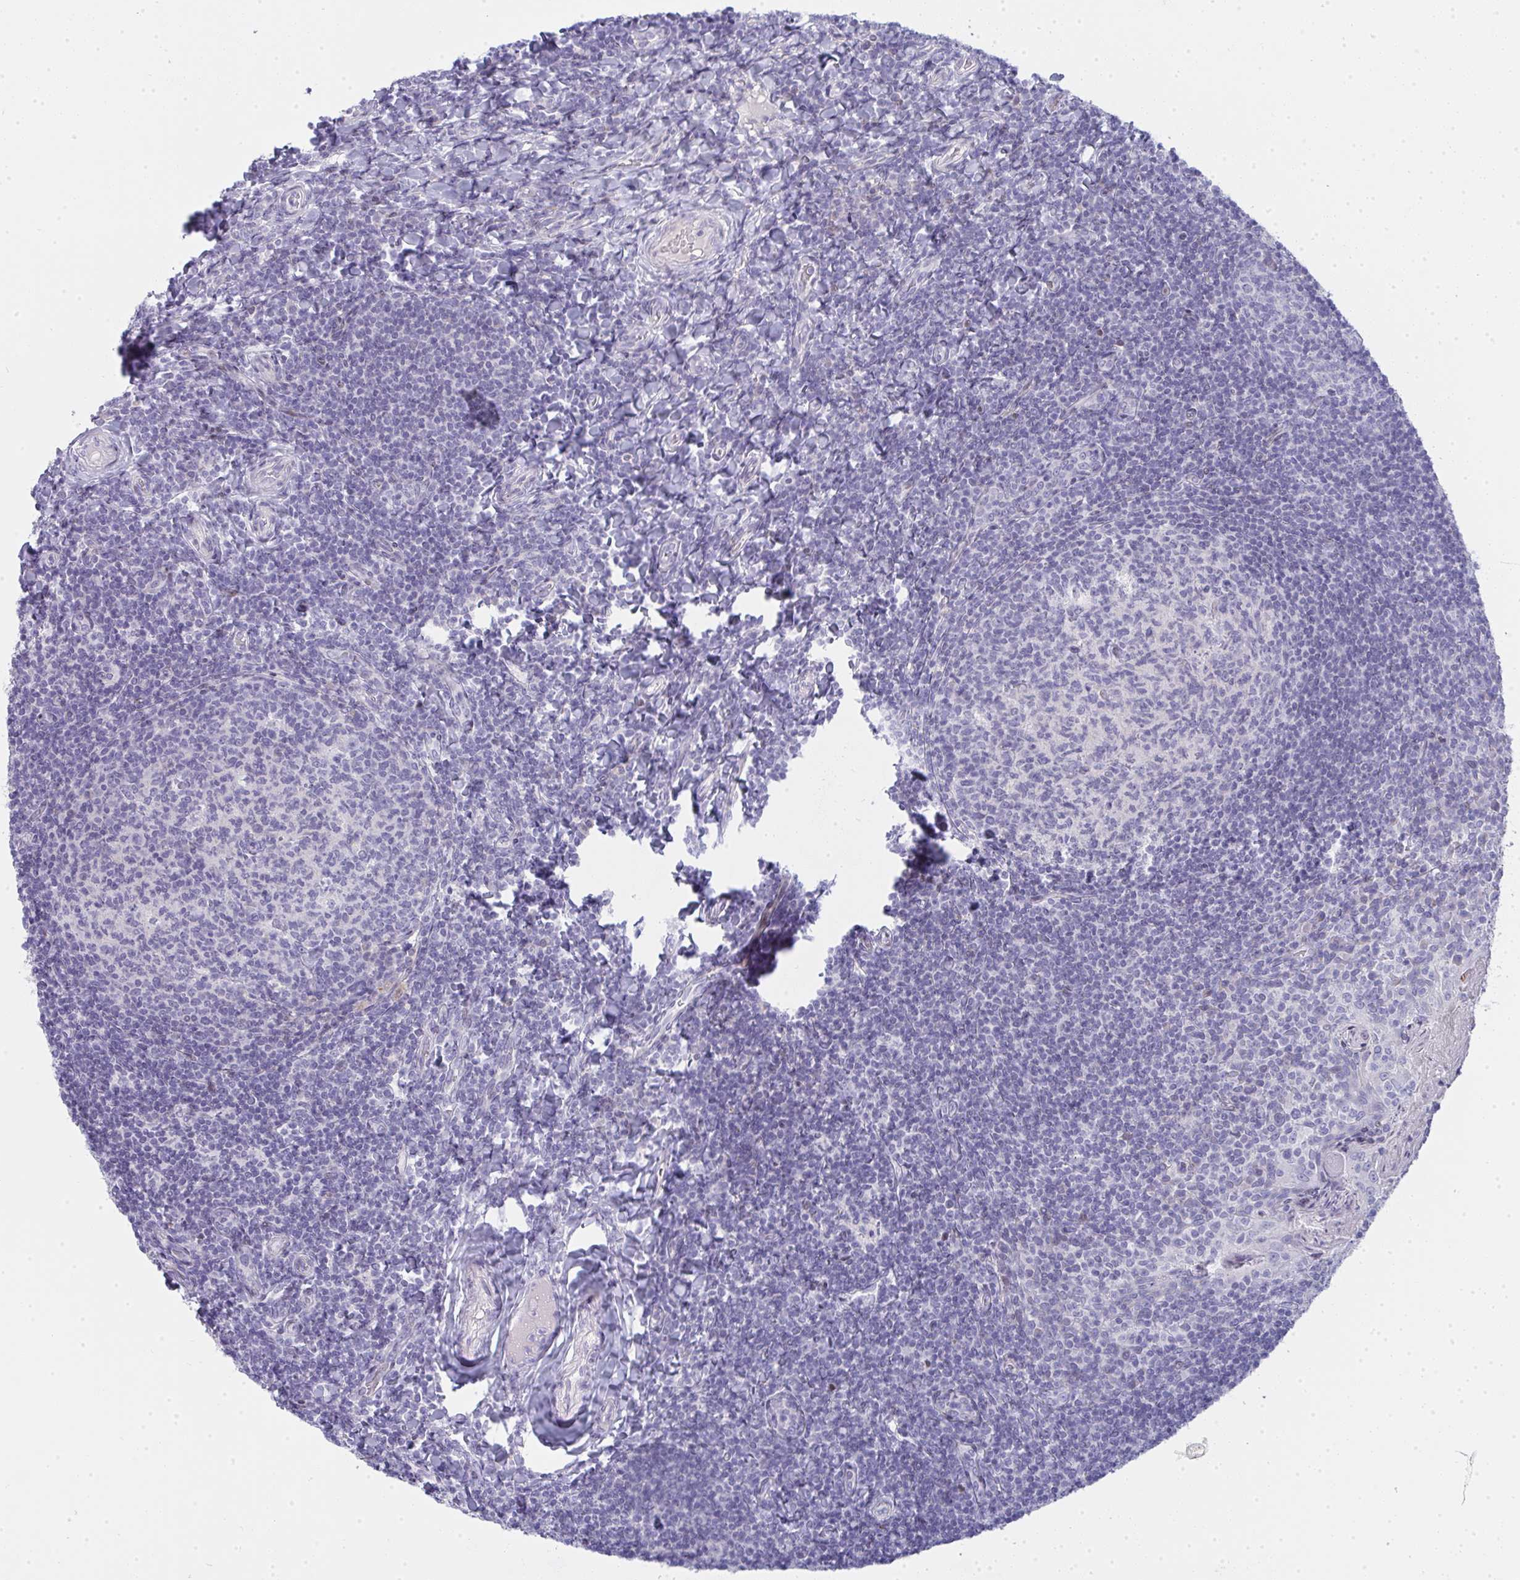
{"staining": {"intensity": "negative", "quantity": "none", "location": "none"}, "tissue": "tonsil", "cell_type": "Germinal center cells", "image_type": "normal", "snomed": [{"axis": "morphology", "description": "Normal tissue, NOS"}, {"axis": "topography", "description": "Tonsil"}], "caption": "Unremarkable tonsil was stained to show a protein in brown. There is no significant positivity in germinal center cells. The staining is performed using DAB brown chromogen with nuclei counter-stained in using hematoxylin.", "gene": "ZNF182", "patient": {"sex": "female", "age": 10}}